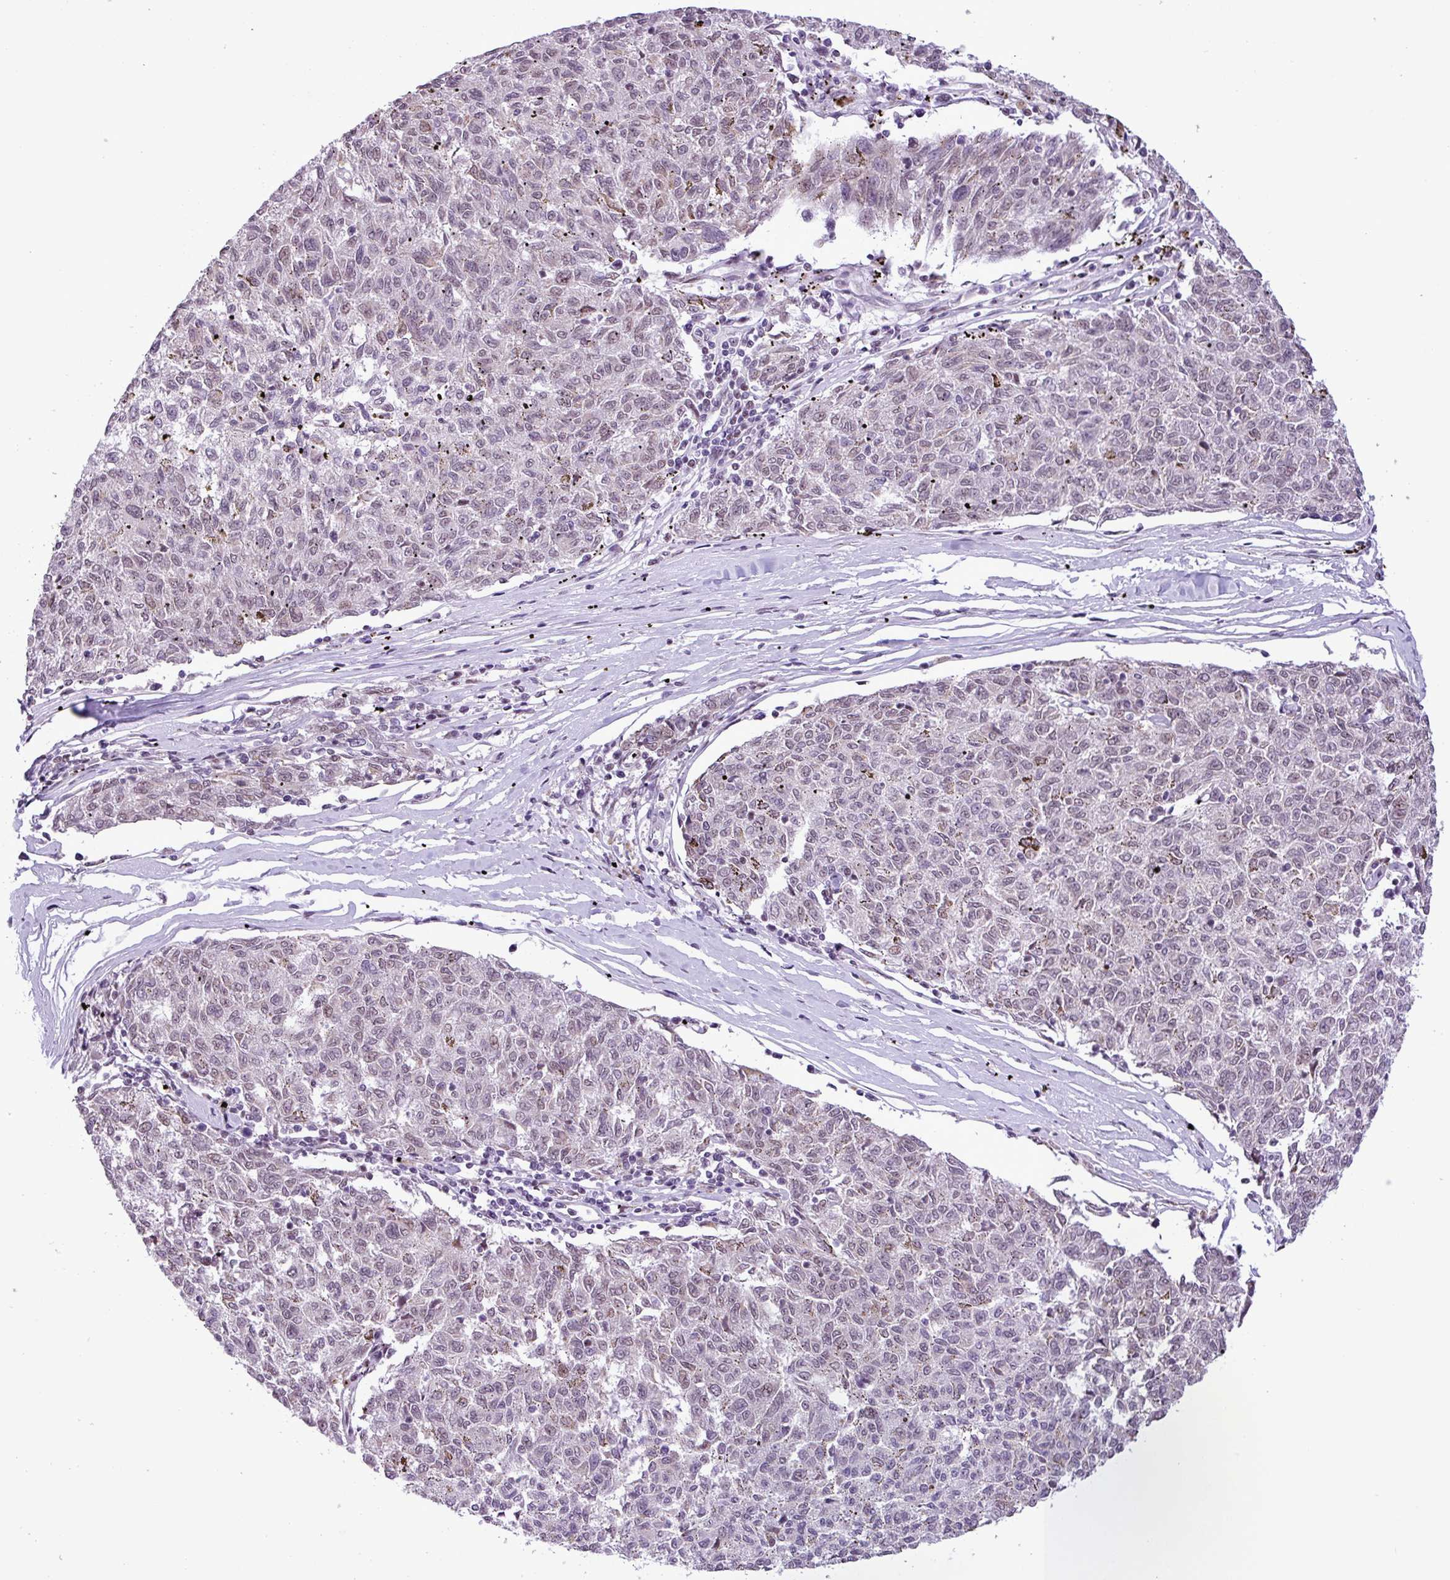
{"staining": {"intensity": "weak", "quantity": "25%-75%", "location": "nuclear"}, "tissue": "melanoma", "cell_type": "Tumor cells", "image_type": "cancer", "snomed": [{"axis": "morphology", "description": "Malignant melanoma, NOS"}, {"axis": "topography", "description": "Skin"}], "caption": "Protein expression analysis of melanoma shows weak nuclear expression in approximately 25%-75% of tumor cells. (DAB (3,3'-diaminobenzidine) IHC with brightfield microscopy, high magnification).", "gene": "ZNF354A", "patient": {"sex": "female", "age": 72}}